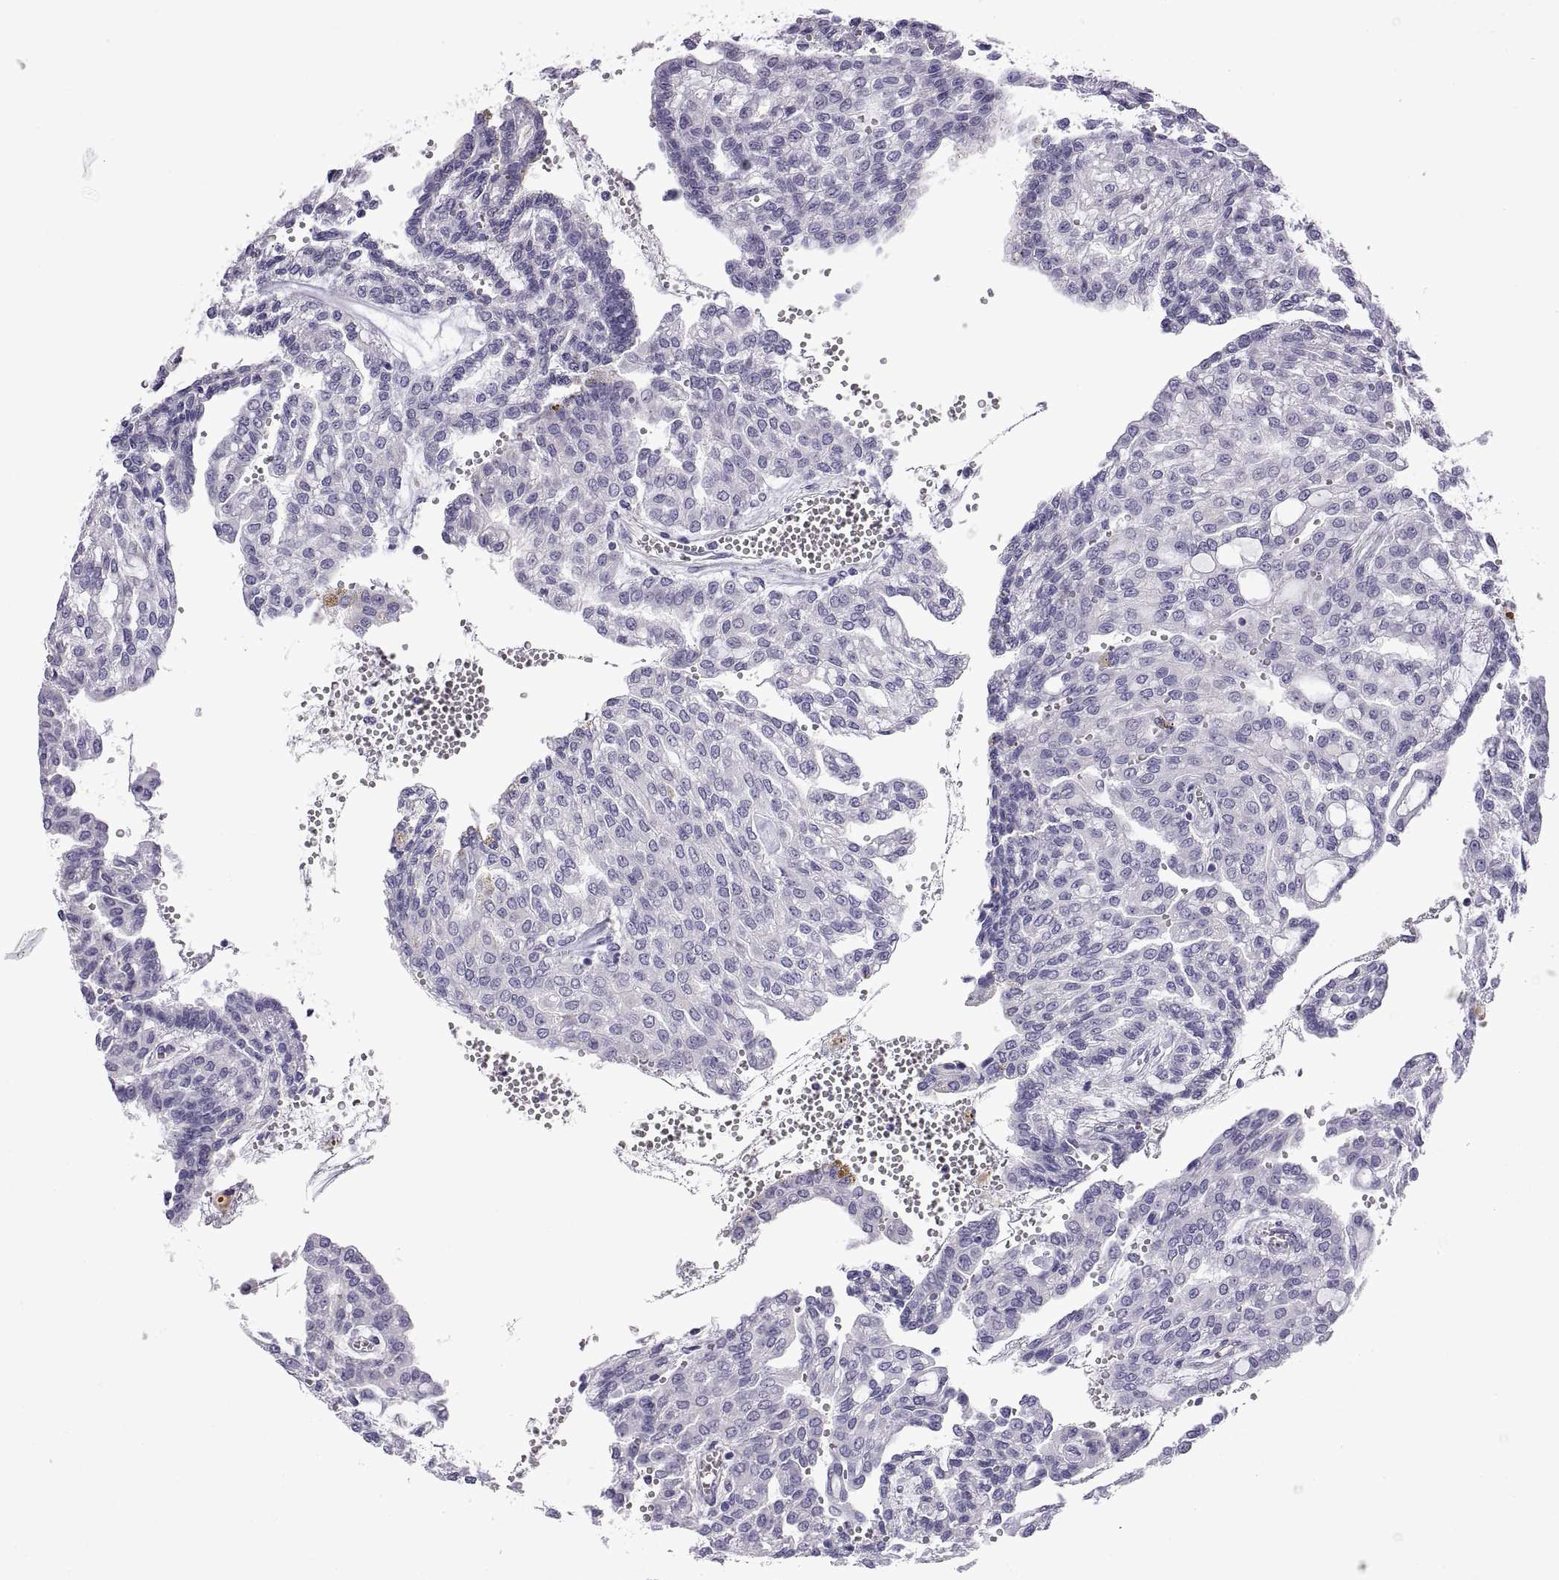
{"staining": {"intensity": "negative", "quantity": "none", "location": "none"}, "tissue": "renal cancer", "cell_type": "Tumor cells", "image_type": "cancer", "snomed": [{"axis": "morphology", "description": "Adenocarcinoma, NOS"}, {"axis": "topography", "description": "Kidney"}], "caption": "The image reveals no staining of tumor cells in adenocarcinoma (renal).", "gene": "SPDYE1", "patient": {"sex": "male", "age": 63}}